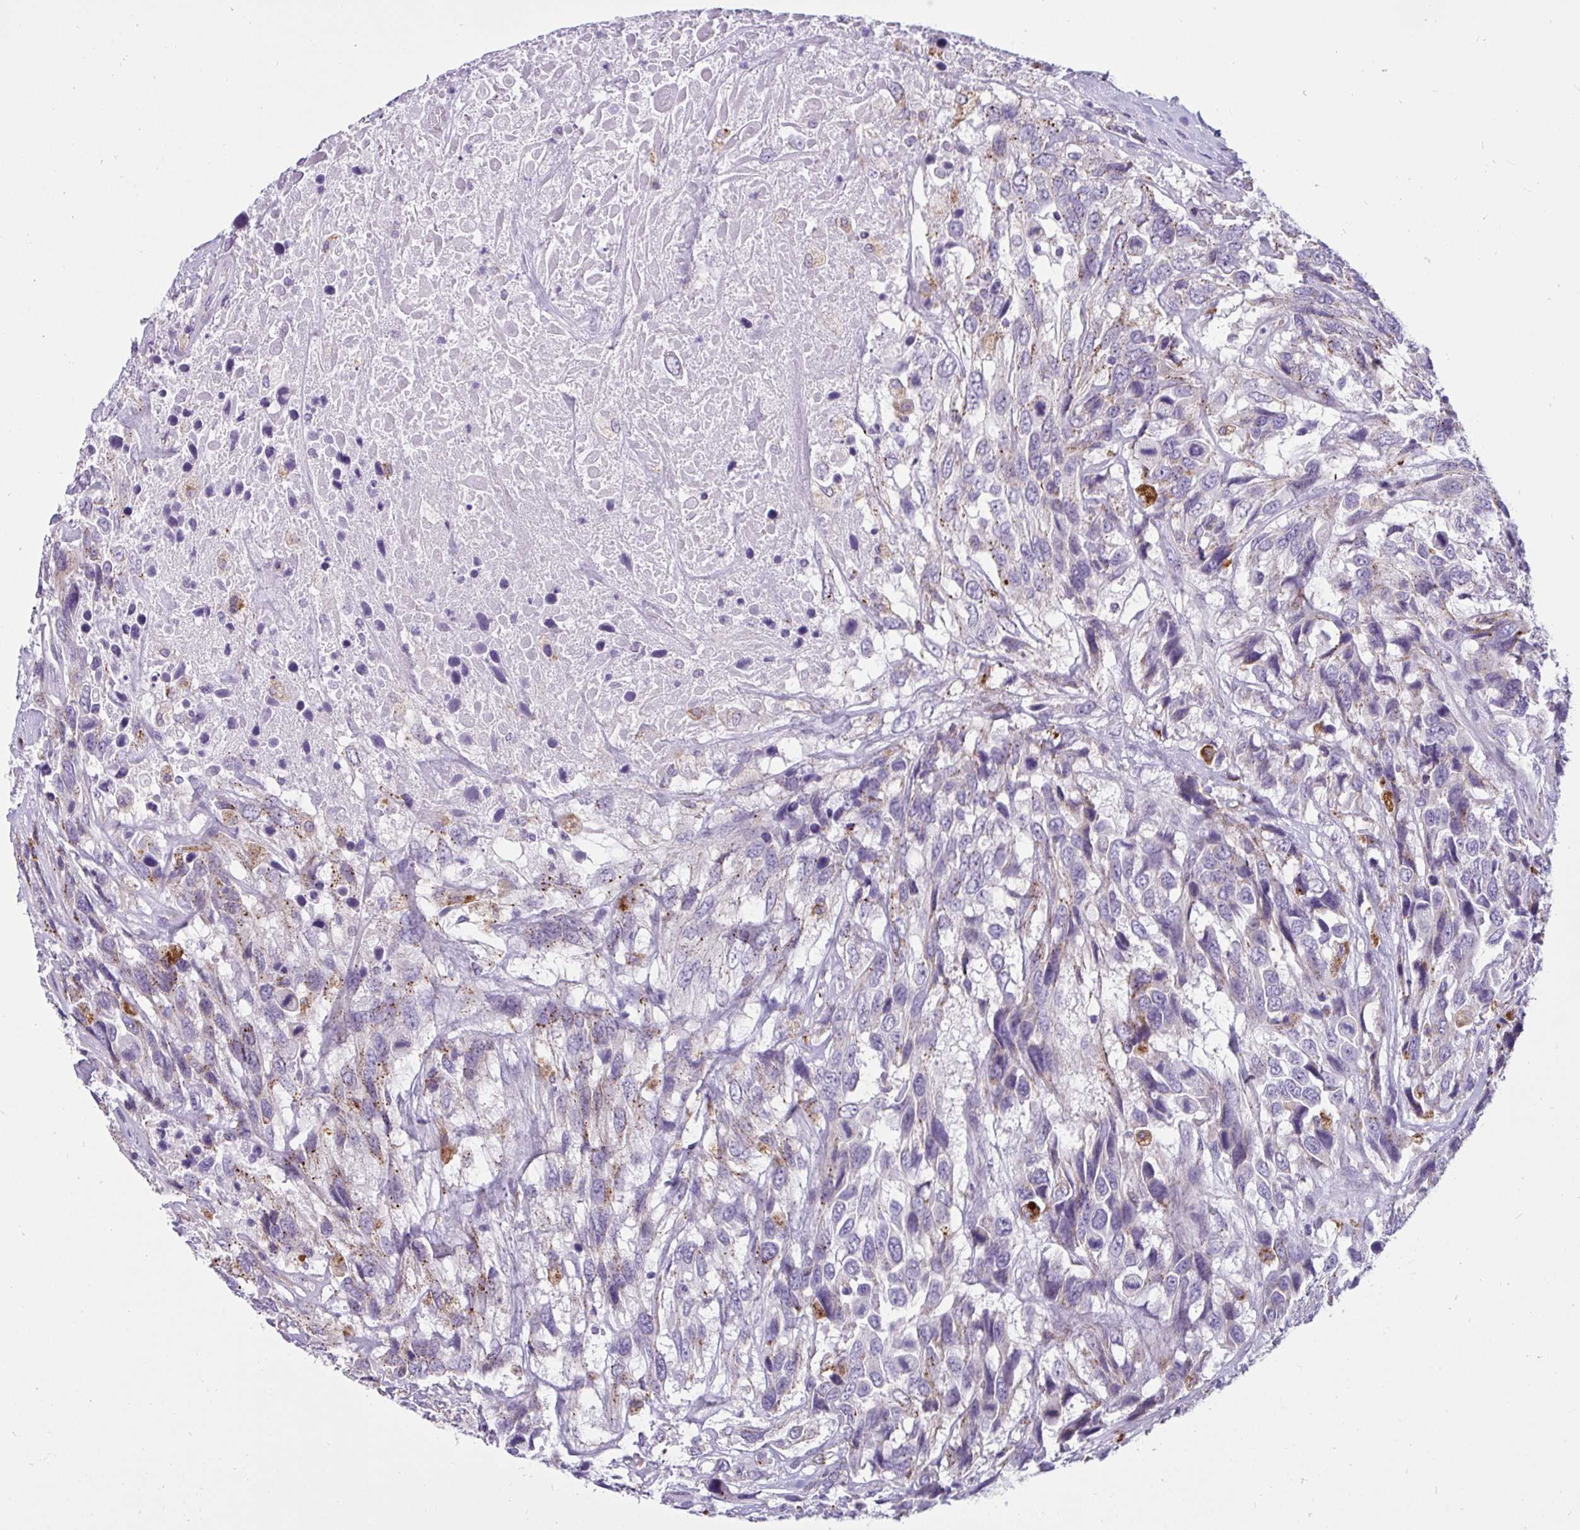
{"staining": {"intensity": "weak", "quantity": "25%-75%", "location": "cytoplasmic/membranous"}, "tissue": "urothelial cancer", "cell_type": "Tumor cells", "image_type": "cancer", "snomed": [{"axis": "morphology", "description": "Urothelial carcinoma, High grade"}, {"axis": "topography", "description": "Urinary bladder"}], "caption": "Protein staining shows weak cytoplasmic/membranous positivity in about 25%-75% of tumor cells in urothelial cancer. (DAB IHC, brown staining for protein, blue staining for nuclei).", "gene": "CTSZ", "patient": {"sex": "female", "age": 70}}